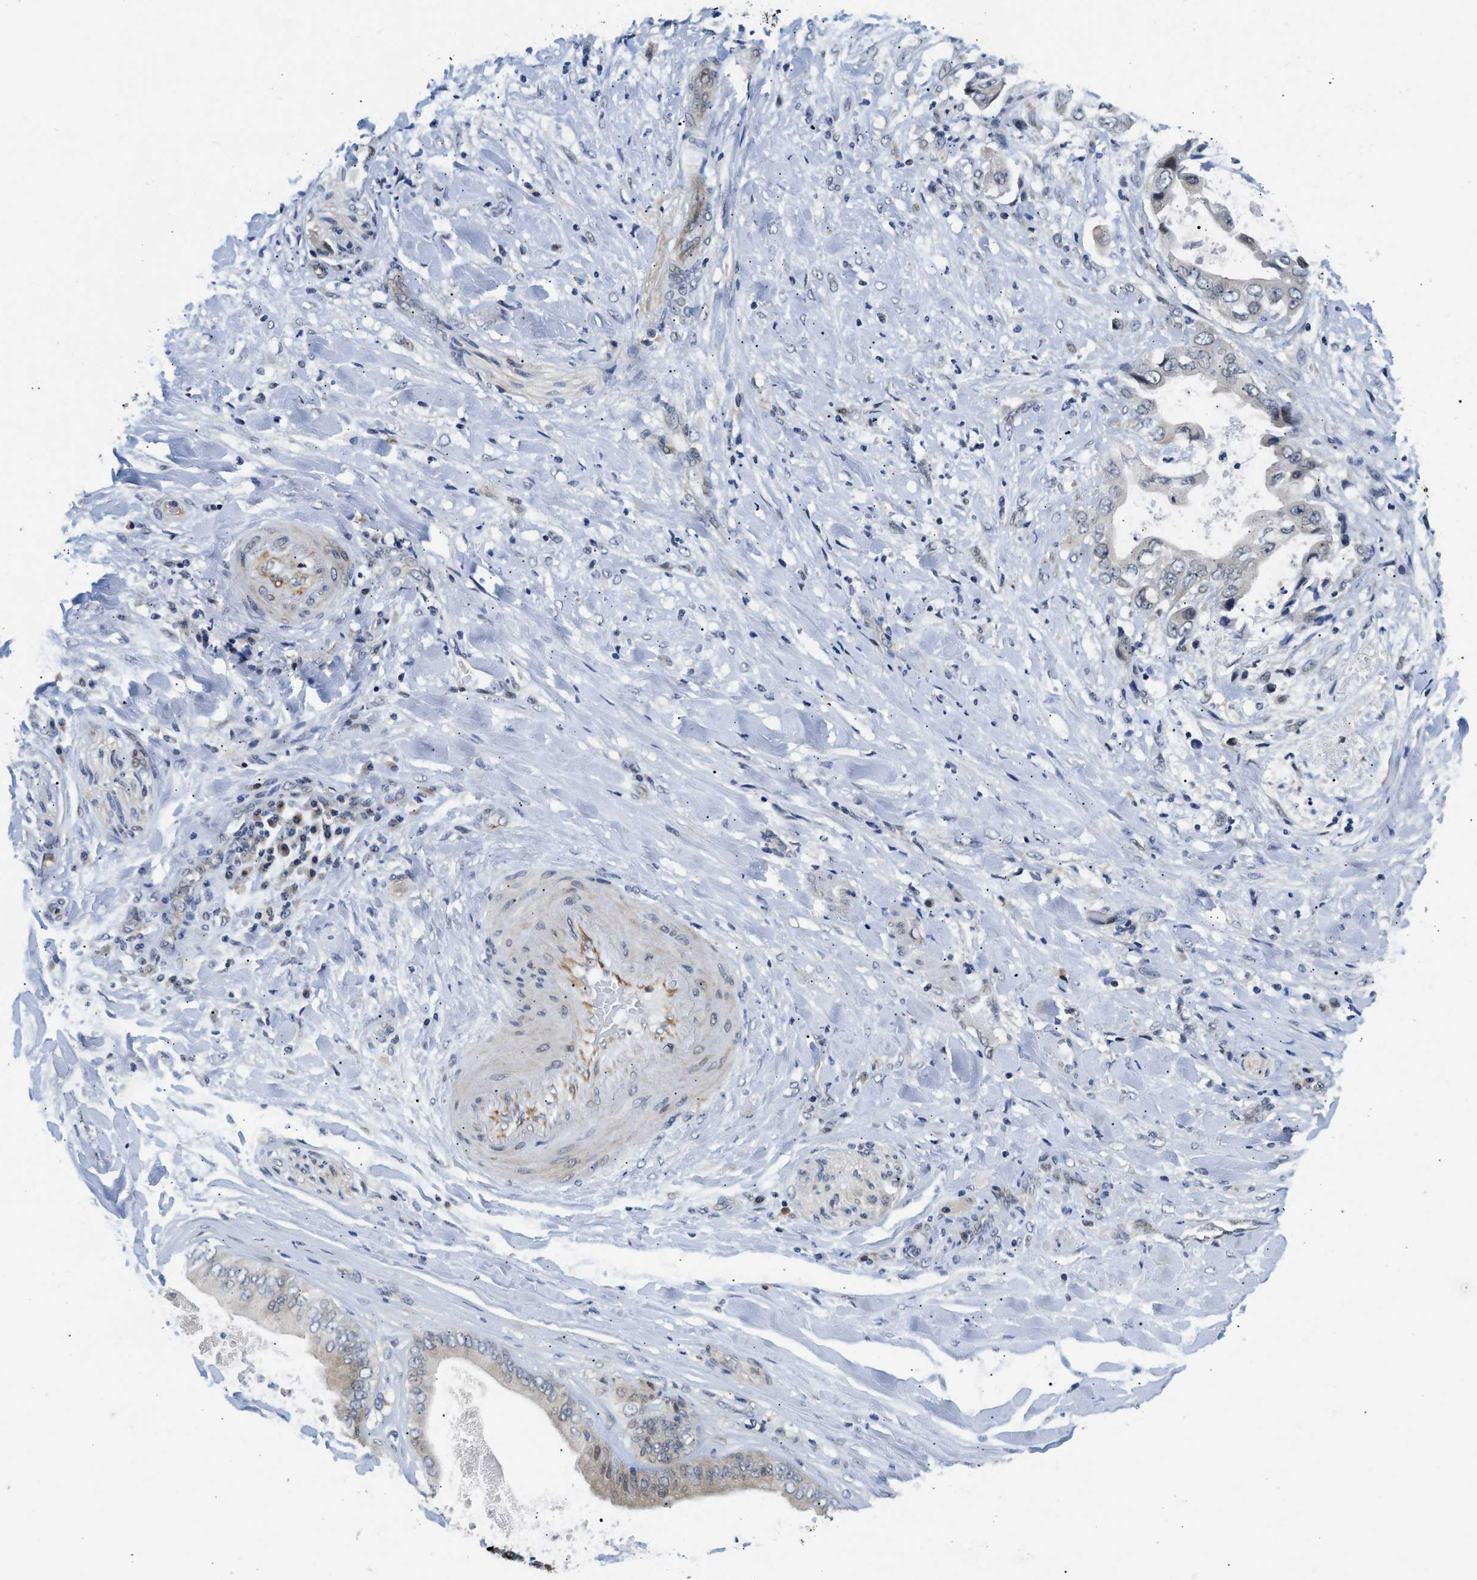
{"staining": {"intensity": "weak", "quantity": "<25%", "location": "cytoplasmic/membranous"}, "tissue": "liver cancer", "cell_type": "Tumor cells", "image_type": "cancer", "snomed": [{"axis": "morphology", "description": "Cholangiocarcinoma"}, {"axis": "topography", "description": "Liver"}], "caption": "Immunohistochemistry micrograph of neoplastic tissue: human liver cancer (cholangiocarcinoma) stained with DAB (3,3'-diaminobenzidine) exhibits no significant protein positivity in tumor cells.", "gene": "PPM1H", "patient": {"sex": "male", "age": 58}}